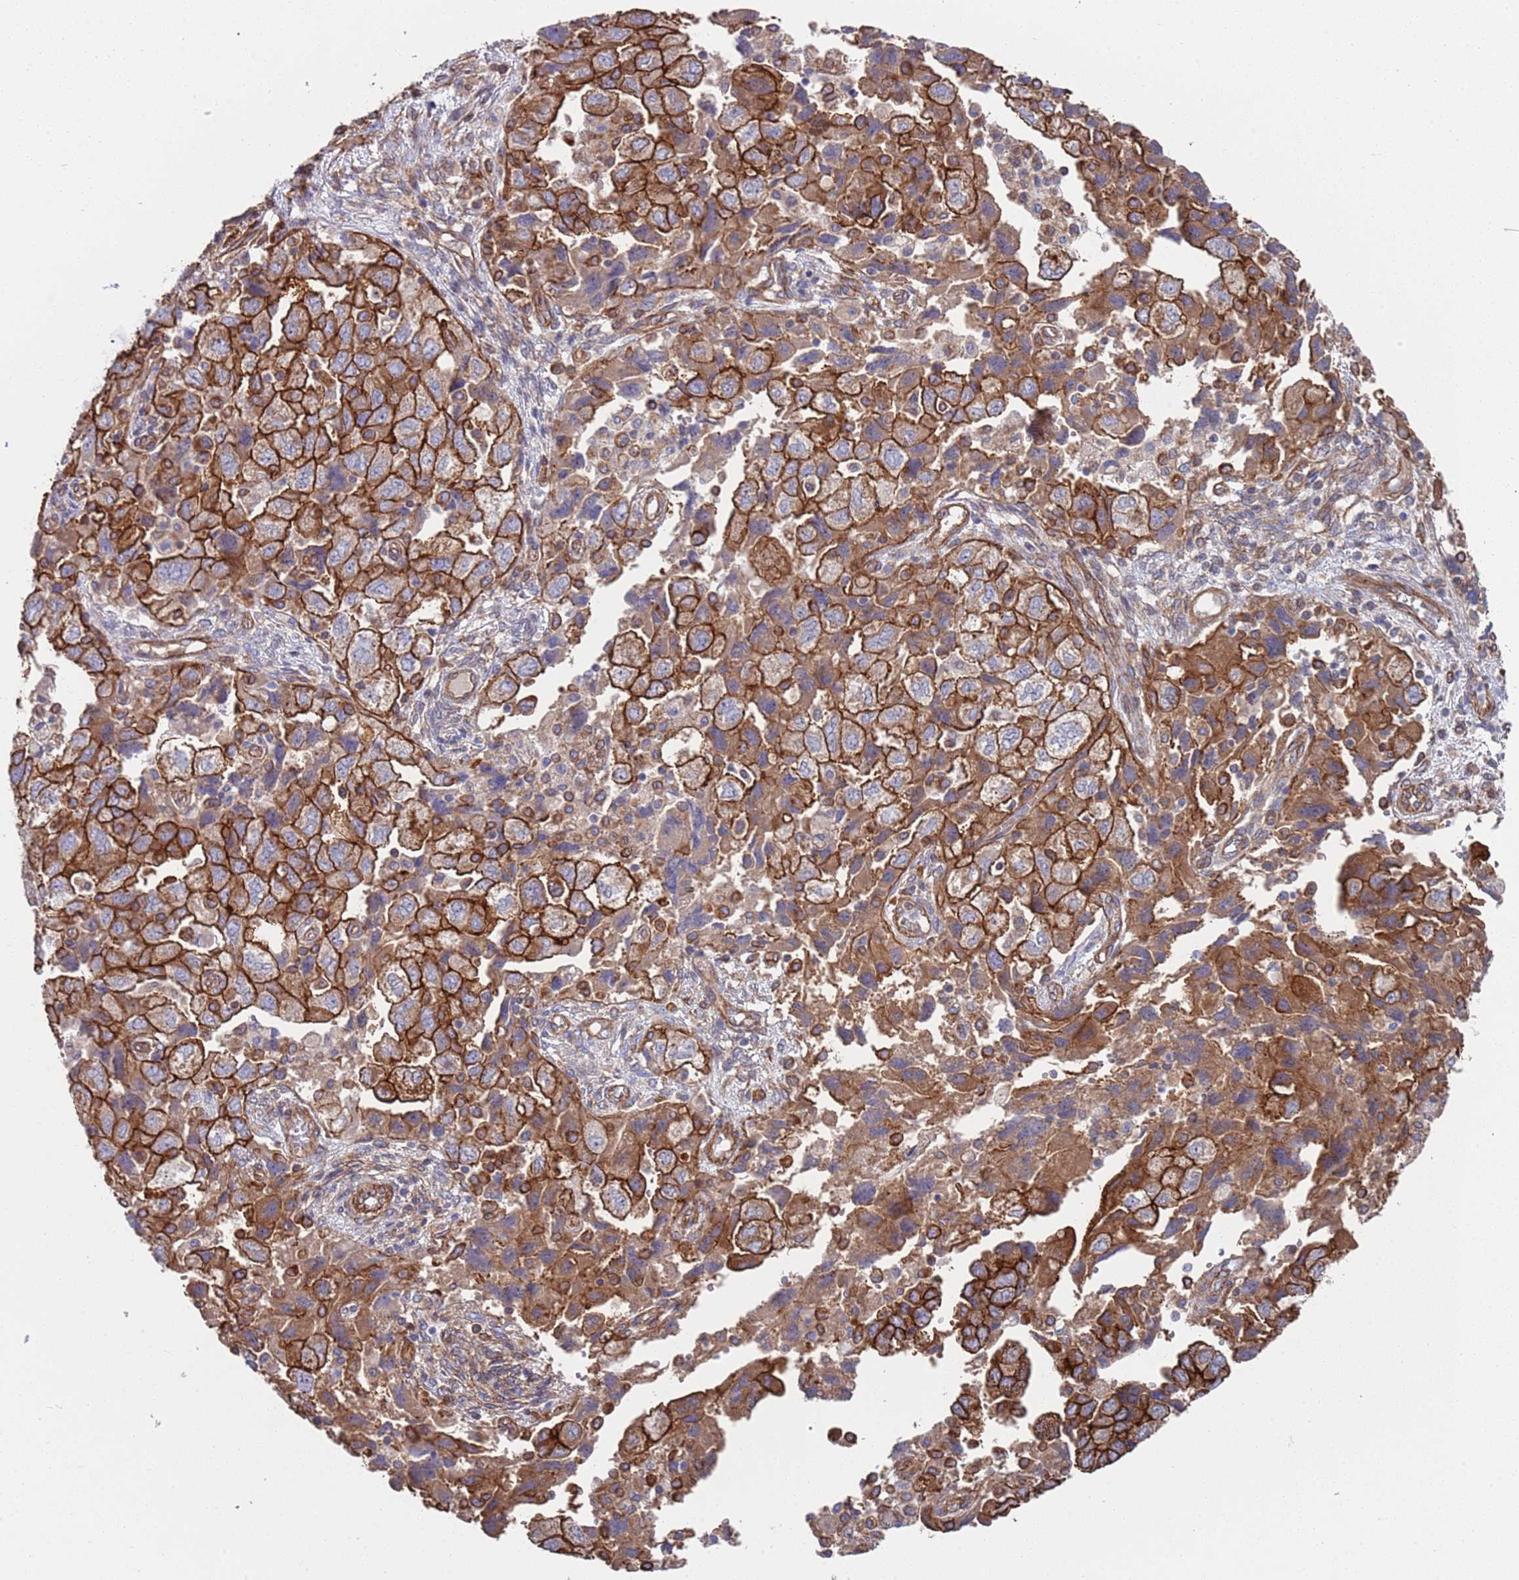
{"staining": {"intensity": "strong", "quantity": ">75%", "location": "cytoplasmic/membranous"}, "tissue": "ovarian cancer", "cell_type": "Tumor cells", "image_type": "cancer", "snomed": [{"axis": "morphology", "description": "Carcinoma, NOS"}, {"axis": "morphology", "description": "Cystadenocarcinoma, serous, NOS"}, {"axis": "topography", "description": "Ovary"}], "caption": "Brown immunohistochemical staining in ovarian cancer (carcinoma) shows strong cytoplasmic/membranous staining in about >75% of tumor cells. The staining was performed using DAB (3,3'-diaminobenzidine), with brown indicating positive protein expression. Nuclei are stained blue with hematoxylin.", "gene": "JAKMIP2", "patient": {"sex": "female", "age": 69}}